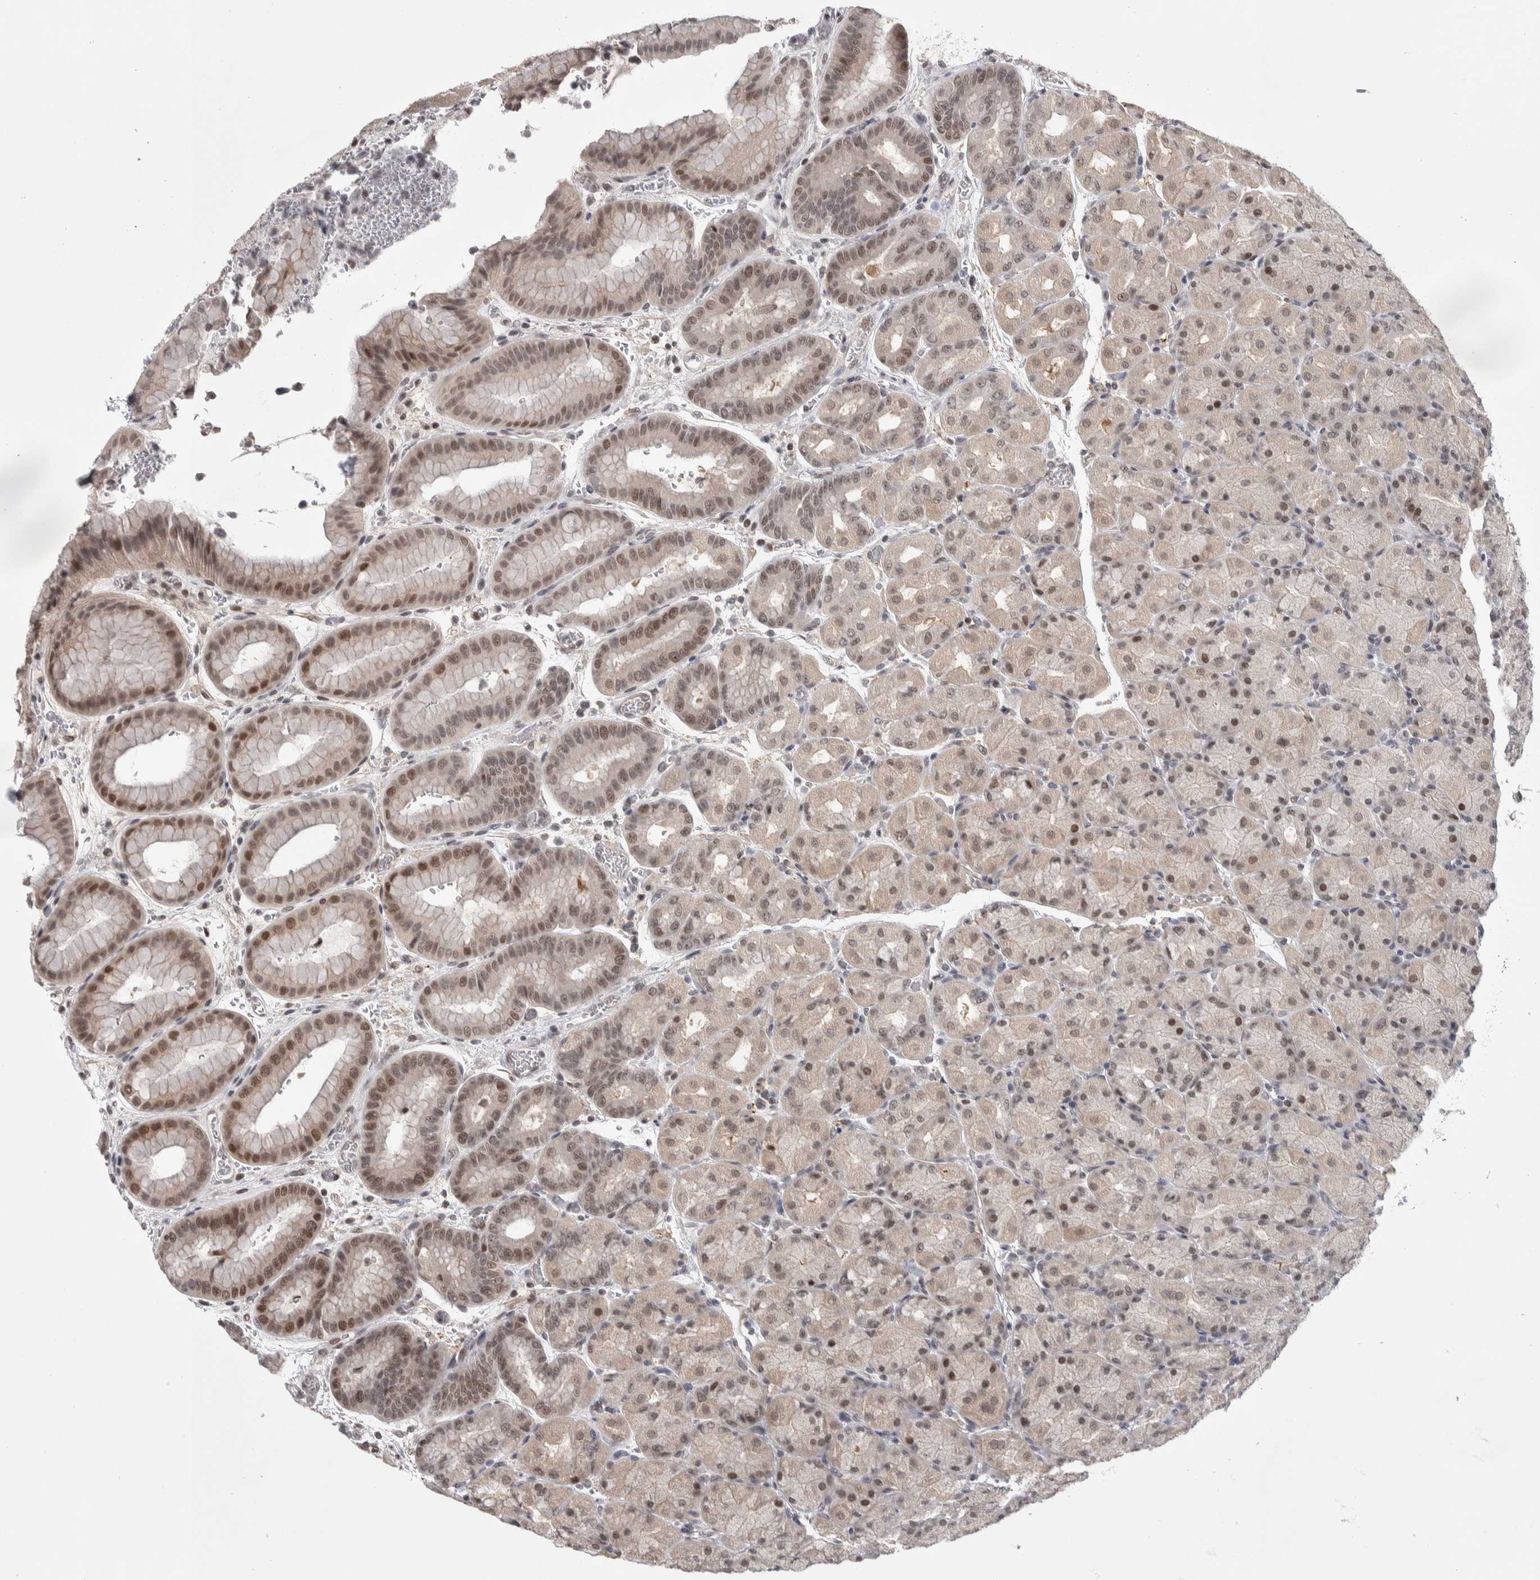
{"staining": {"intensity": "moderate", "quantity": "25%-75%", "location": "nuclear"}, "tissue": "stomach", "cell_type": "Glandular cells", "image_type": "normal", "snomed": [{"axis": "morphology", "description": "Normal tissue, NOS"}, {"axis": "morphology", "description": "Carcinoid, malignant, NOS"}, {"axis": "topography", "description": "Stomach, upper"}], "caption": "A brown stain shows moderate nuclear staining of a protein in glandular cells of unremarkable human stomach. The protein is shown in brown color, while the nuclei are stained blue.", "gene": "ZSCAN21", "patient": {"sex": "male", "age": 39}}